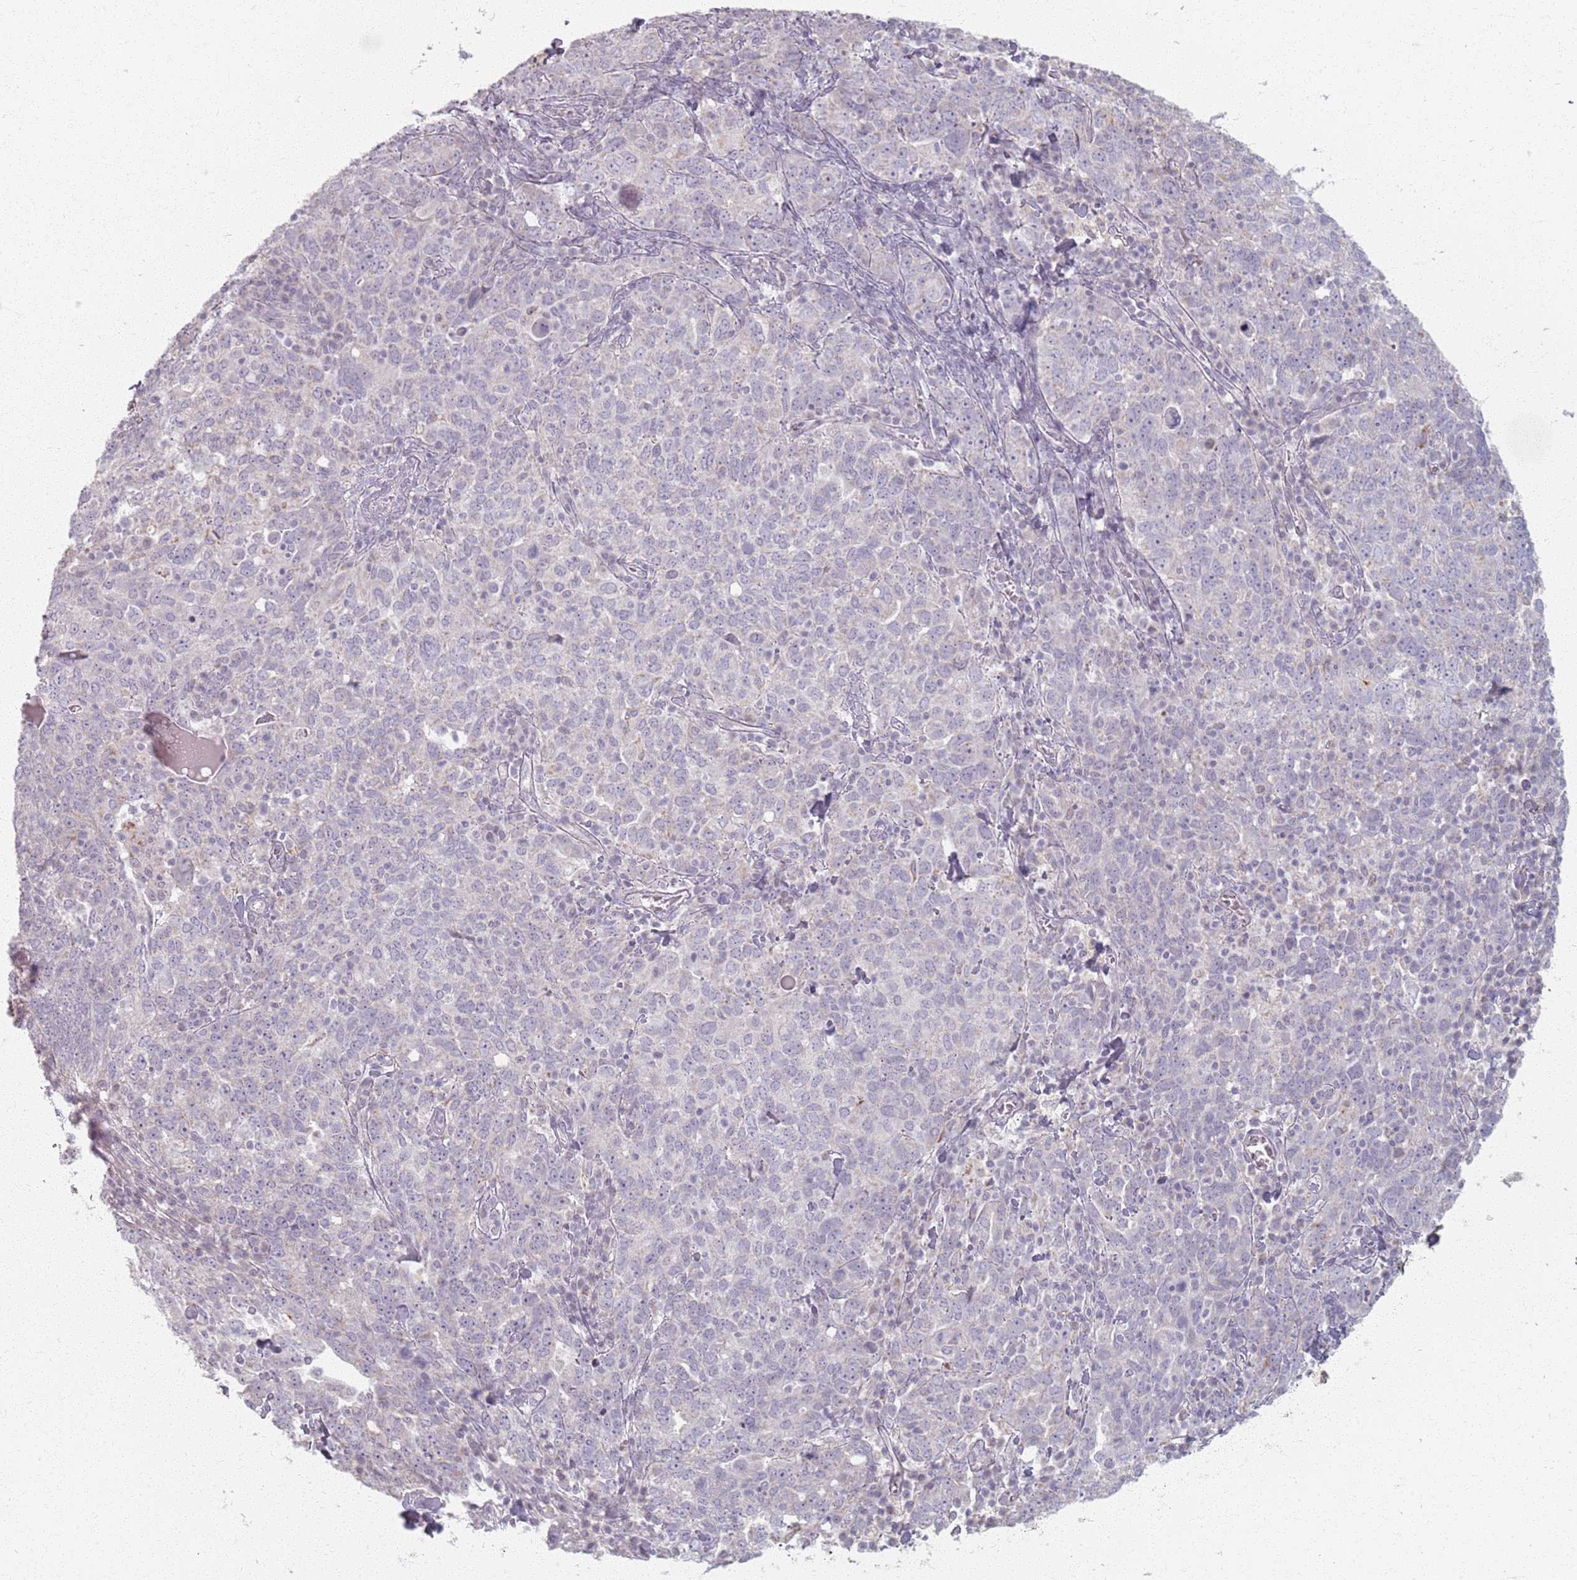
{"staining": {"intensity": "negative", "quantity": "none", "location": "none"}, "tissue": "ovarian cancer", "cell_type": "Tumor cells", "image_type": "cancer", "snomed": [{"axis": "morphology", "description": "Carcinoma, endometroid"}, {"axis": "topography", "description": "Ovary"}], "caption": "This is an IHC micrograph of ovarian cancer (endometroid carcinoma). There is no expression in tumor cells.", "gene": "PKD2L2", "patient": {"sex": "female", "age": 62}}